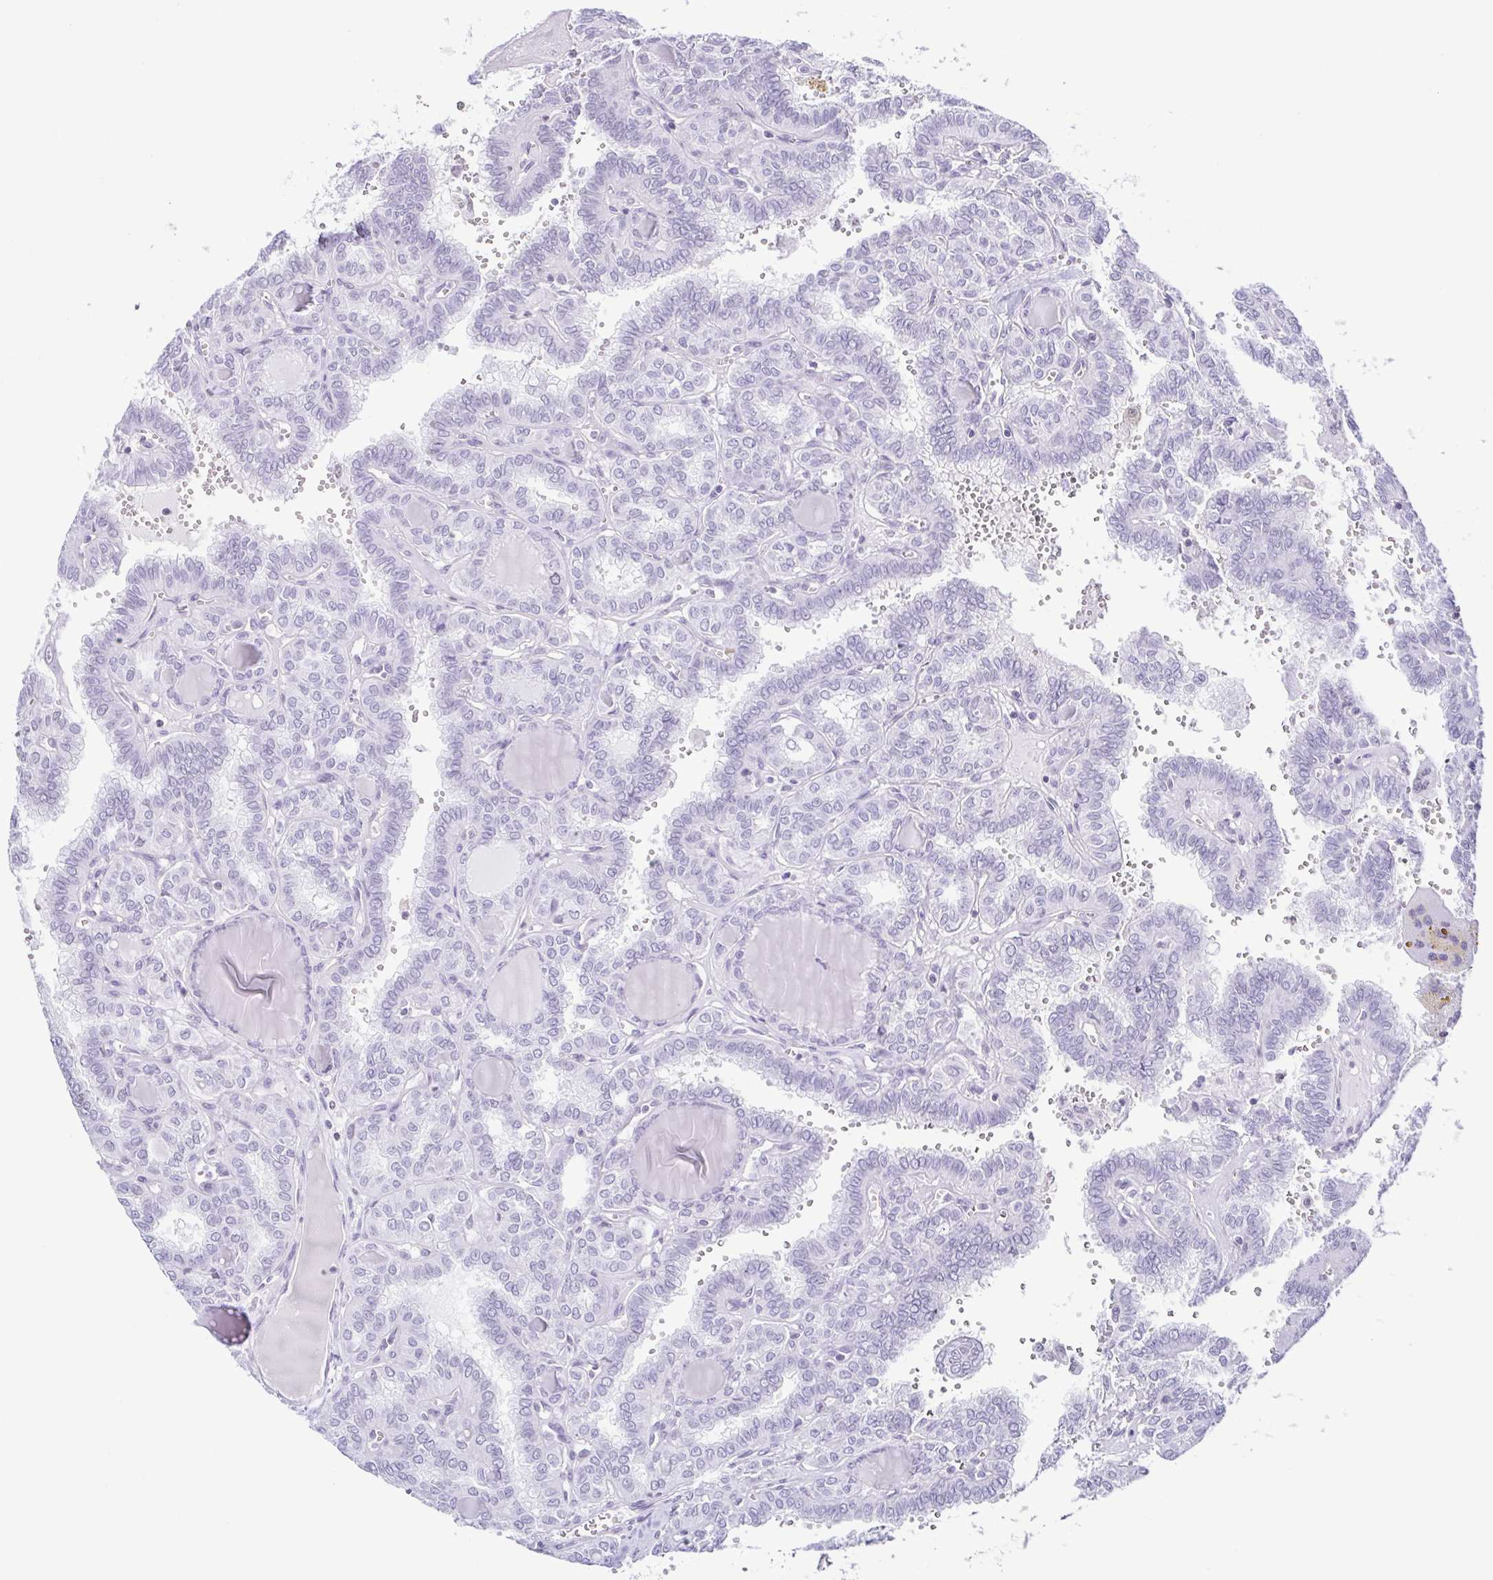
{"staining": {"intensity": "negative", "quantity": "none", "location": "none"}, "tissue": "thyroid cancer", "cell_type": "Tumor cells", "image_type": "cancer", "snomed": [{"axis": "morphology", "description": "Papillary adenocarcinoma, NOS"}, {"axis": "topography", "description": "Thyroid gland"}], "caption": "IHC of human thyroid cancer (papillary adenocarcinoma) displays no positivity in tumor cells.", "gene": "VCY1B", "patient": {"sex": "female", "age": 41}}